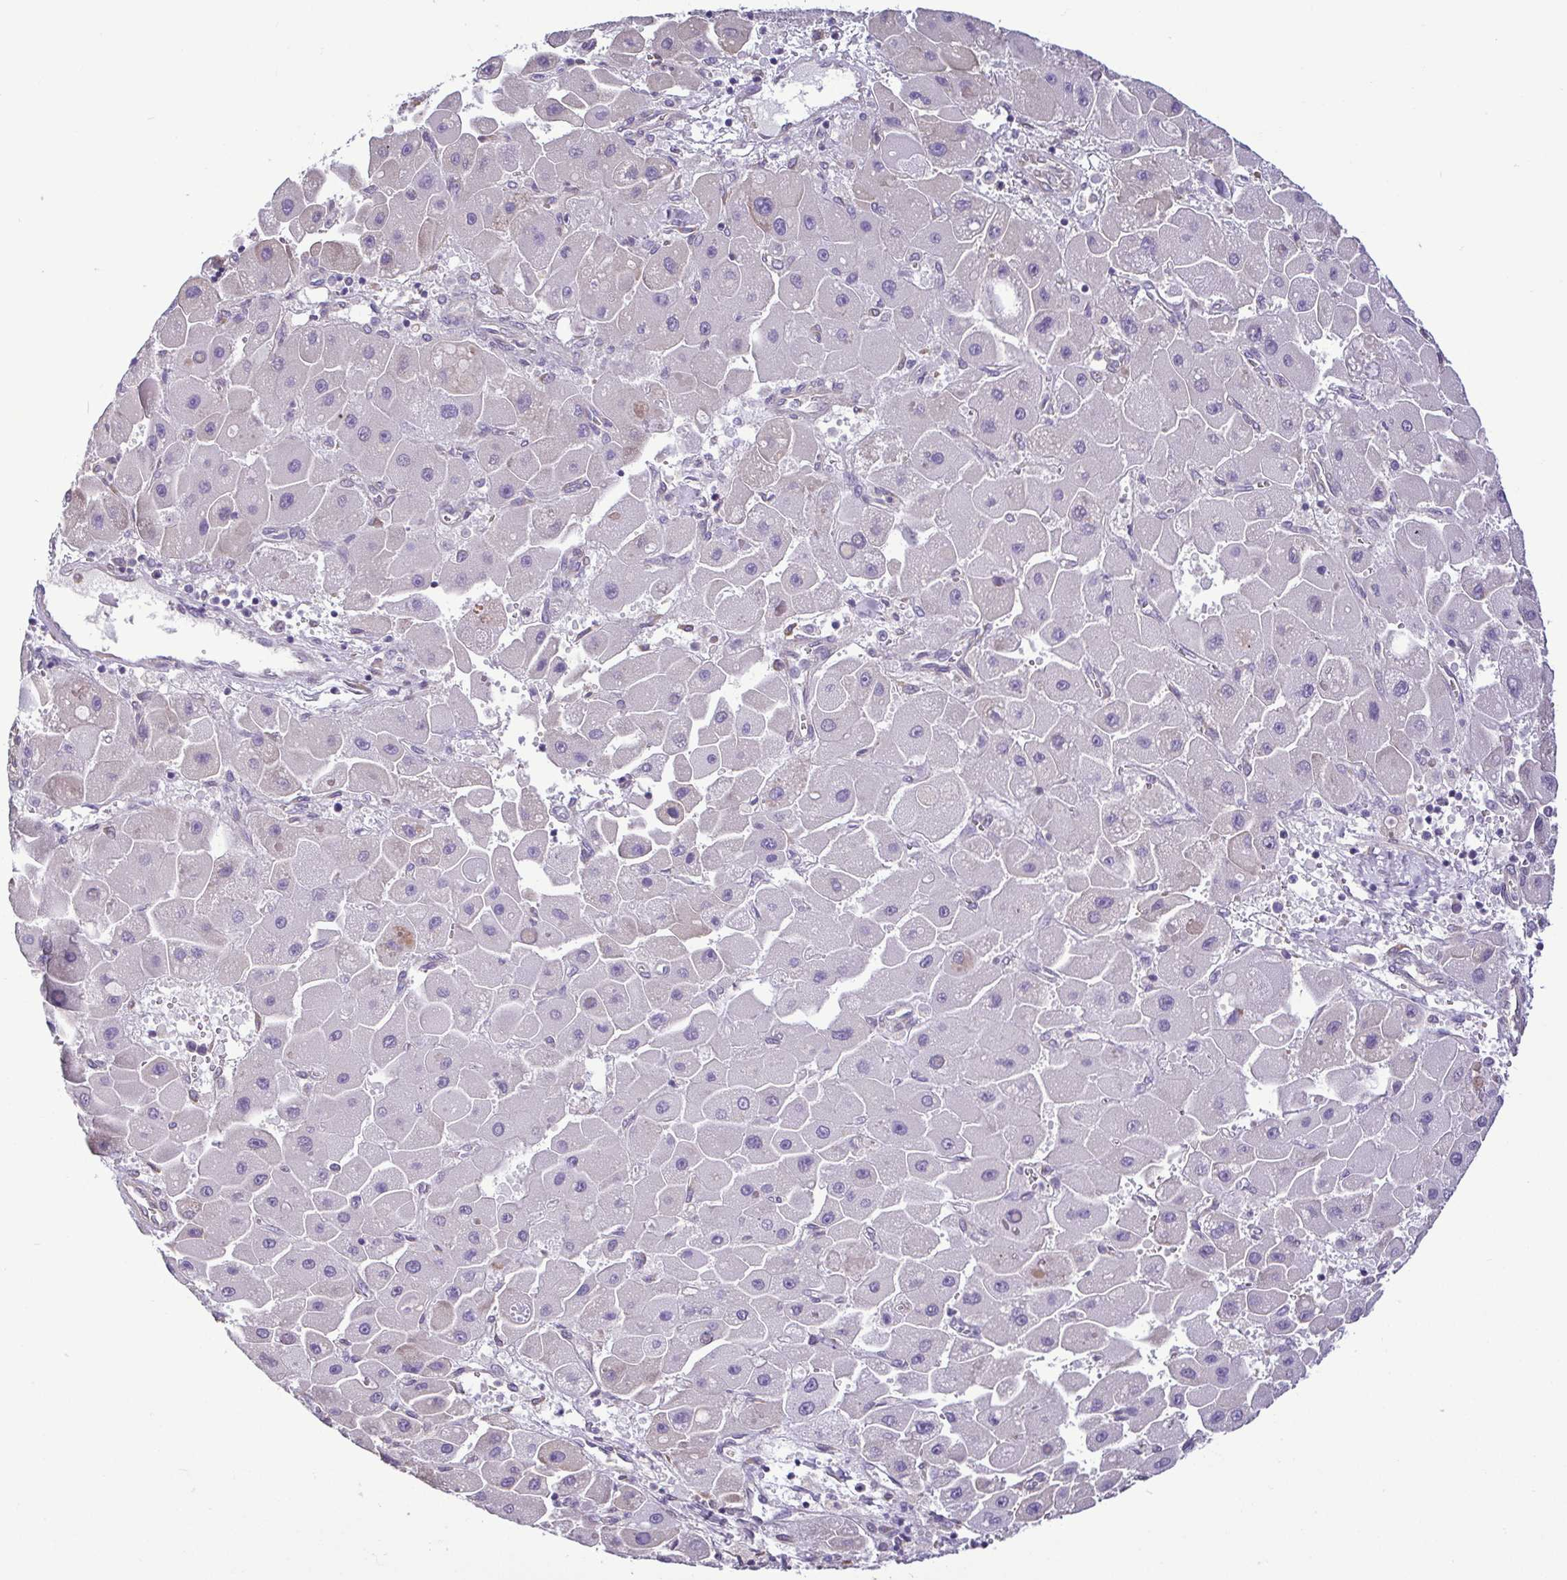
{"staining": {"intensity": "negative", "quantity": "none", "location": "none"}, "tissue": "liver cancer", "cell_type": "Tumor cells", "image_type": "cancer", "snomed": [{"axis": "morphology", "description": "Carcinoma, Hepatocellular, NOS"}, {"axis": "topography", "description": "Liver"}], "caption": "This histopathology image is of hepatocellular carcinoma (liver) stained with immunohistochemistry to label a protein in brown with the nuclei are counter-stained blue. There is no positivity in tumor cells.", "gene": "MYL10", "patient": {"sex": "male", "age": 24}}